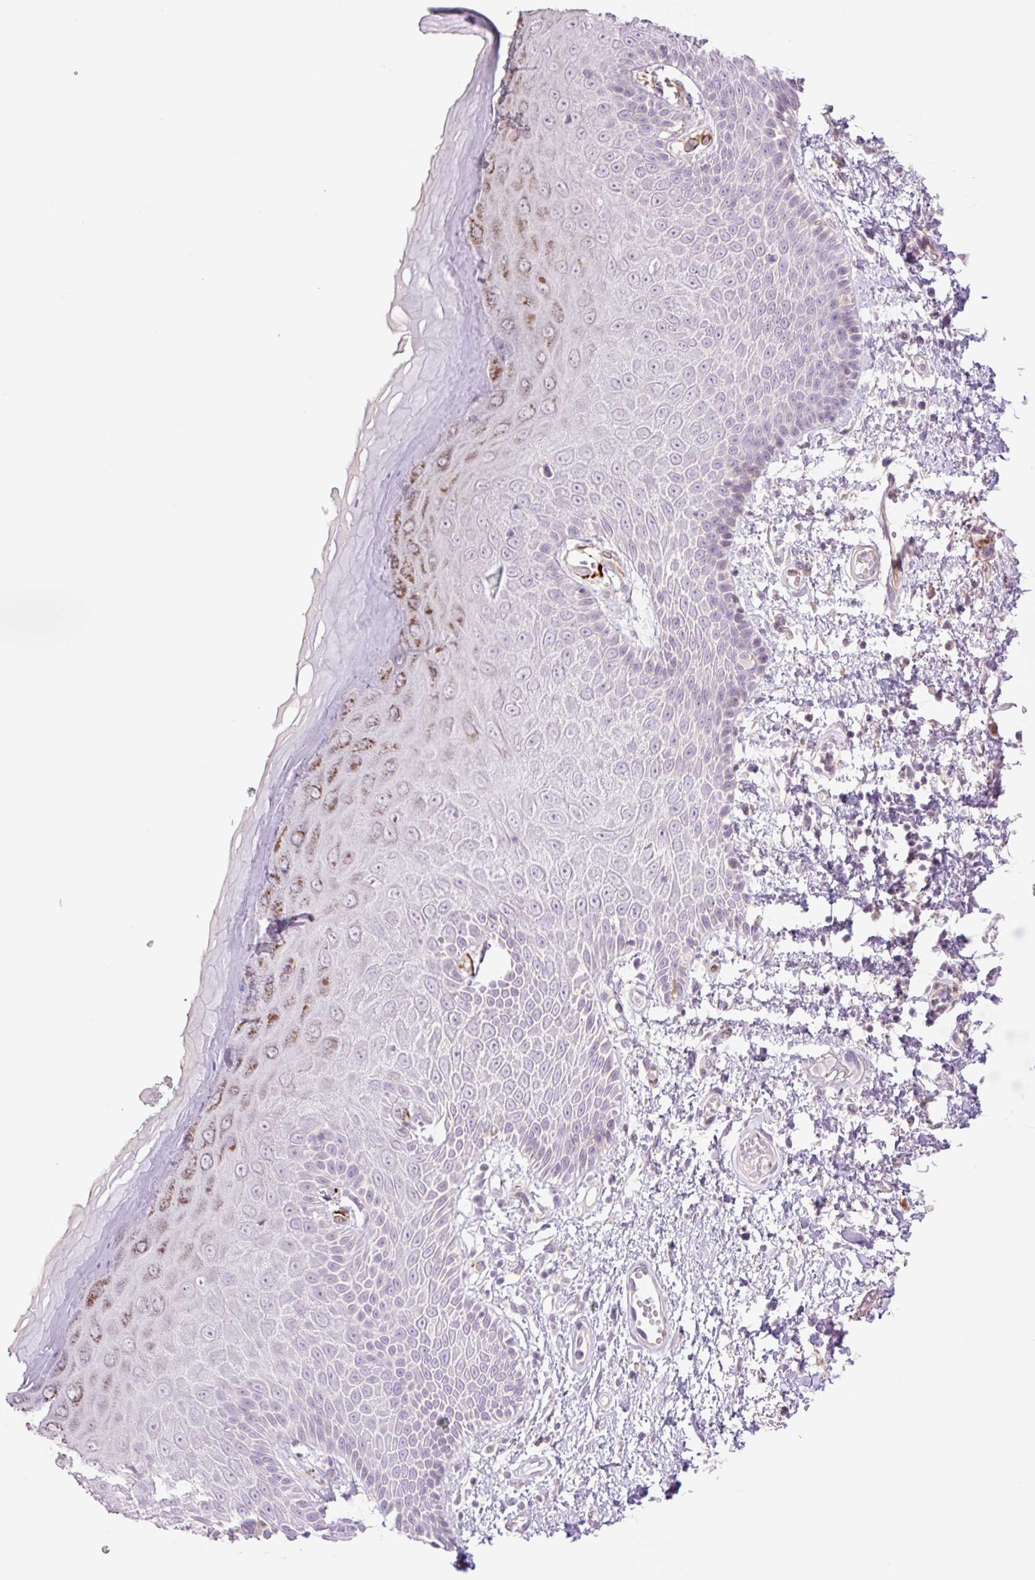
{"staining": {"intensity": "moderate", "quantity": "<25%", "location": "cytoplasmic/membranous"}, "tissue": "skin", "cell_type": "Epidermal cells", "image_type": "normal", "snomed": [{"axis": "morphology", "description": "Normal tissue, NOS"}, {"axis": "topography", "description": "Anal"}, {"axis": "topography", "description": "Peripheral nerve tissue"}], "caption": "Brown immunohistochemical staining in benign skin demonstrates moderate cytoplasmic/membranous positivity in about <25% of epidermal cells. Nuclei are stained in blue.", "gene": "ZFYVE21", "patient": {"sex": "male", "age": 78}}